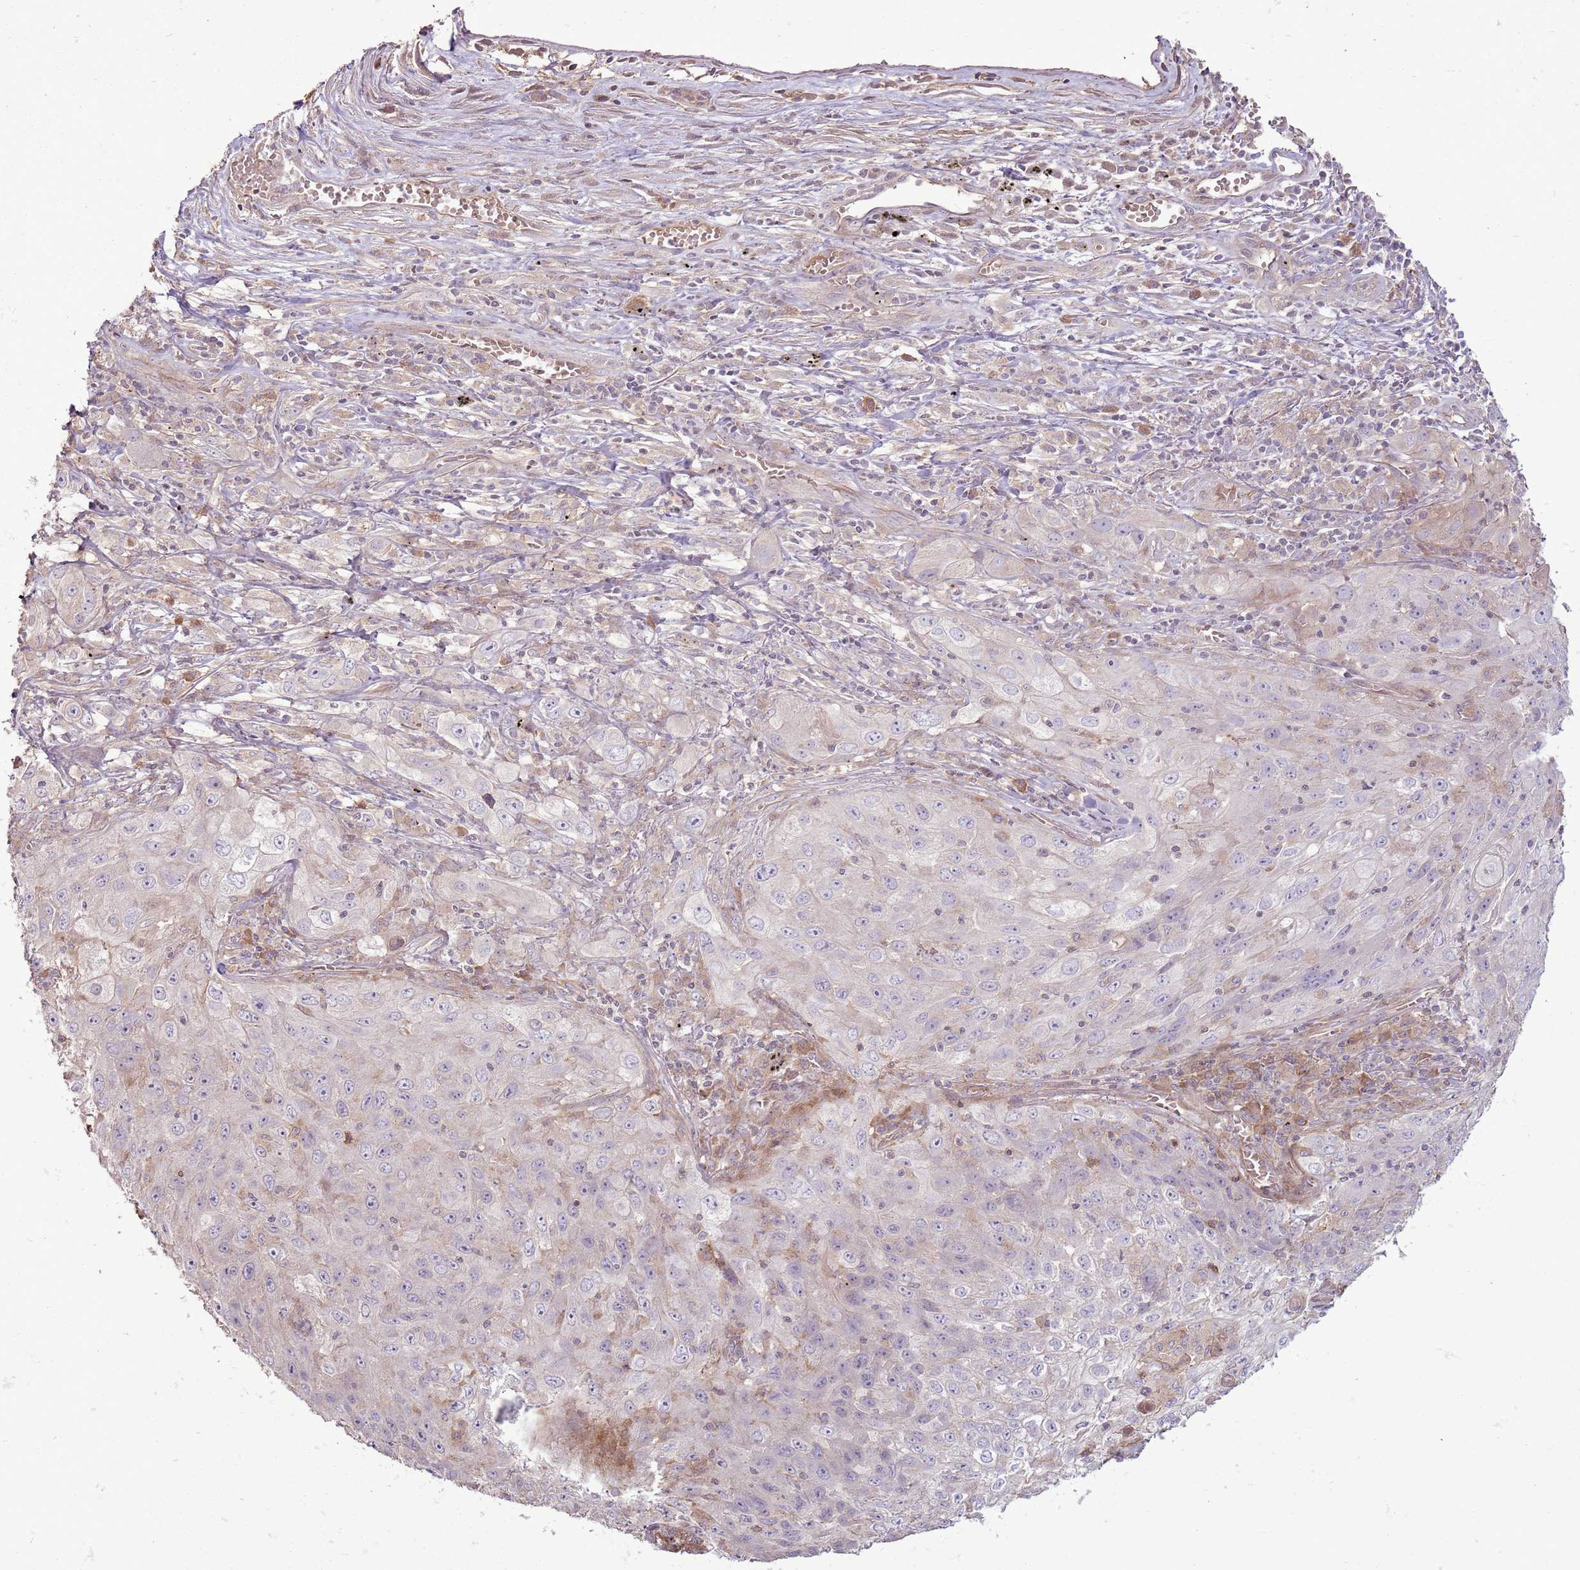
{"staining": {"intensity": "negative", "quantity": "none", "location": "none"}, "tissue": "lung cancer", "cell_type": "Tumor cells", "image_type": "cancer", "snomed": [{"axis": "morphology", "description": "Squamous cell carcinoma, NOS"}, {"axis": "topography", "description": "Lung"}], "caption": "Tumor cells are negative for brown protein staining in squamous cell carcinoma (lung).", "gene": "ANKRD24", "patient": {"sex": "female", "age": 69}}